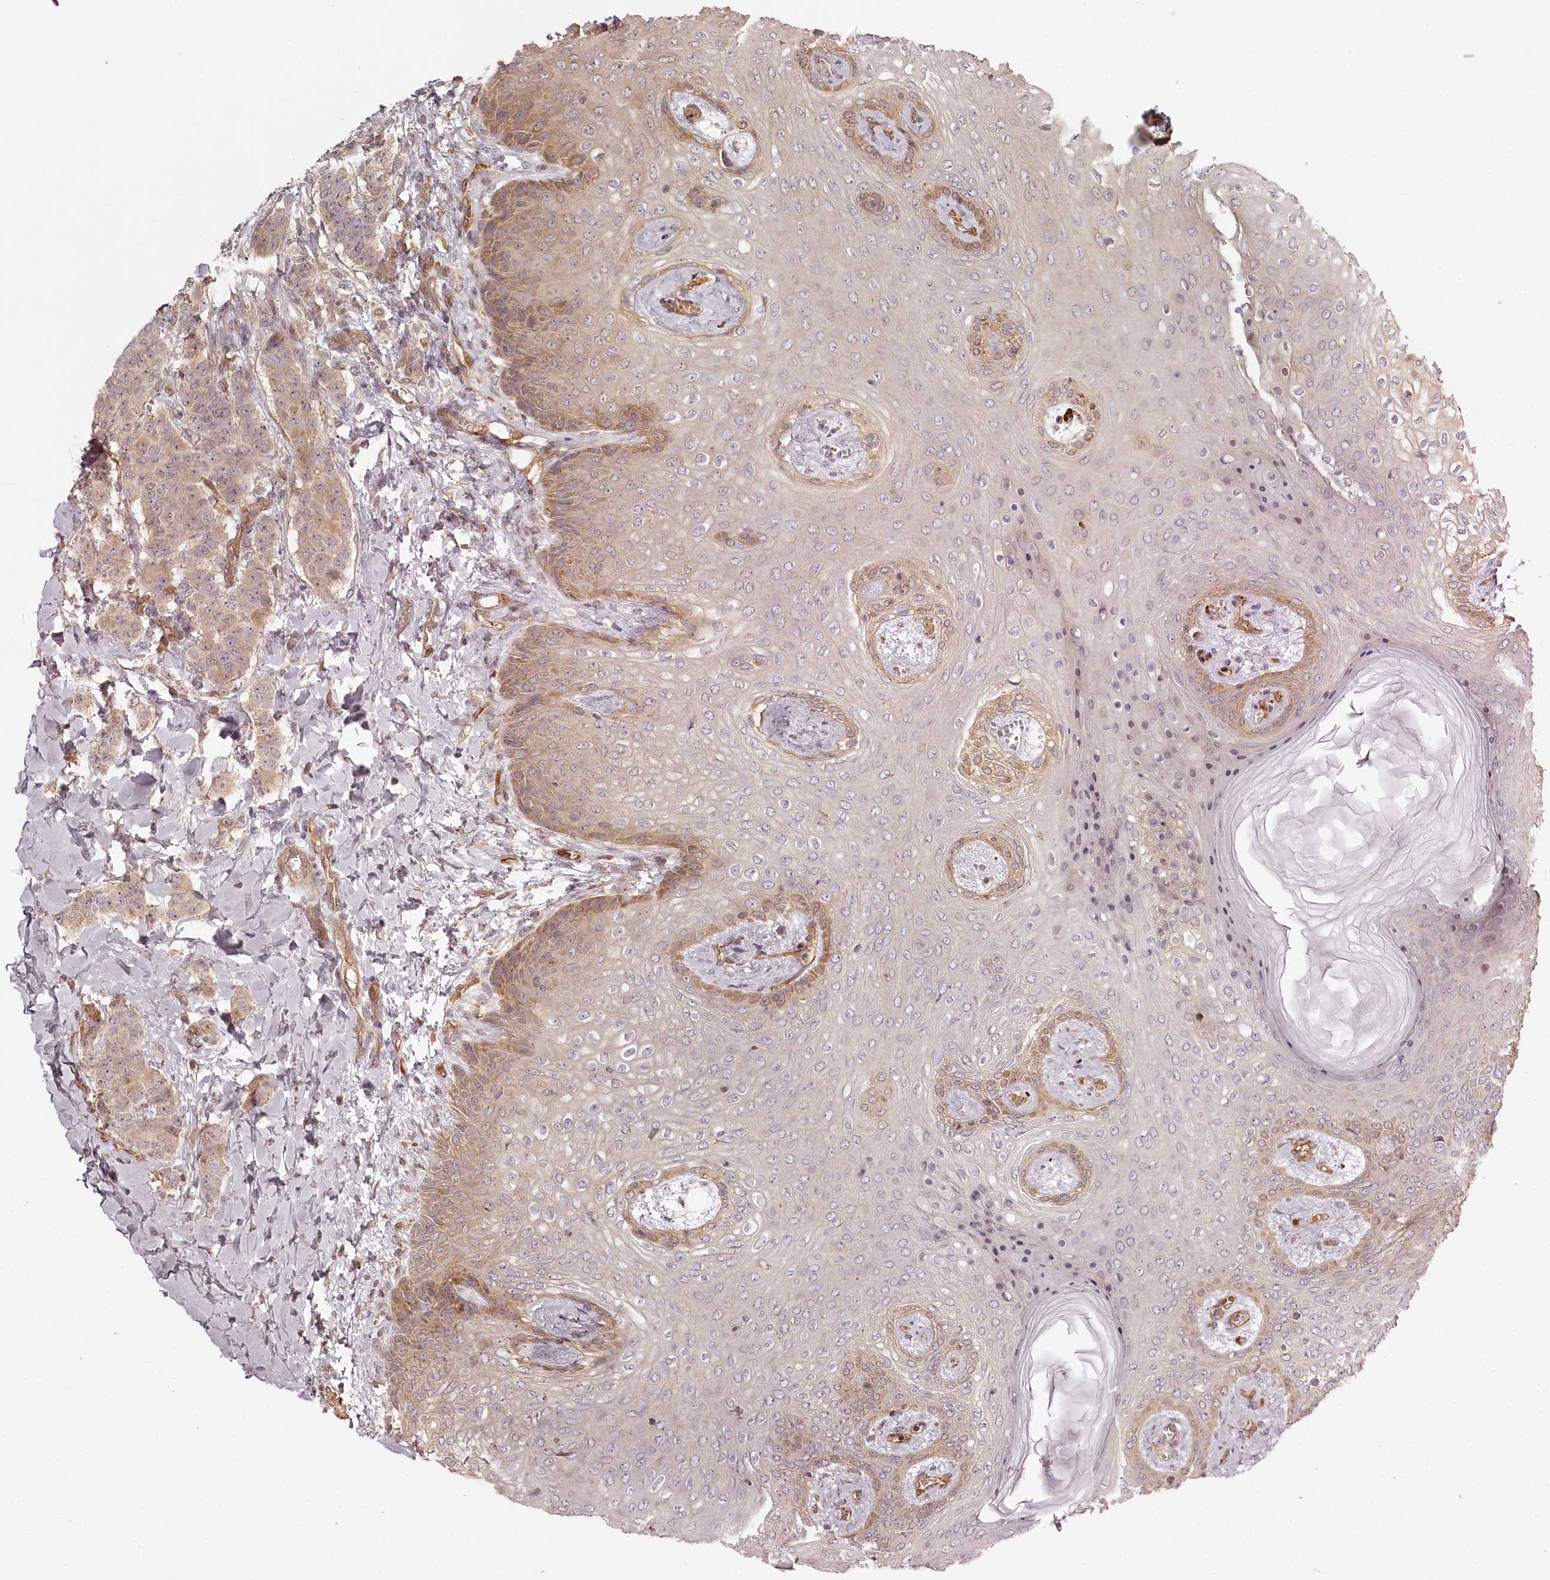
{"staining": {"intensity": "weak", "quantity": ">75%", "location": "cytoplasmic/membranous"}, "tissue": "breast cancer", "cell_type": "Tumor cells", "image_type": "cancer", "snomed": [{"axis": "morphology", "description": "Duct carcinoma"}, {"axis": "topography", "description": "Breast"}], "caption": "Weak cytoplasmic/membranous positivity is identified in approximately >75% of tumor cells in breast infiltrating ductal carcinoma.", "gene": "TMIE", "patient": {"sex": "female", "age": 40}}